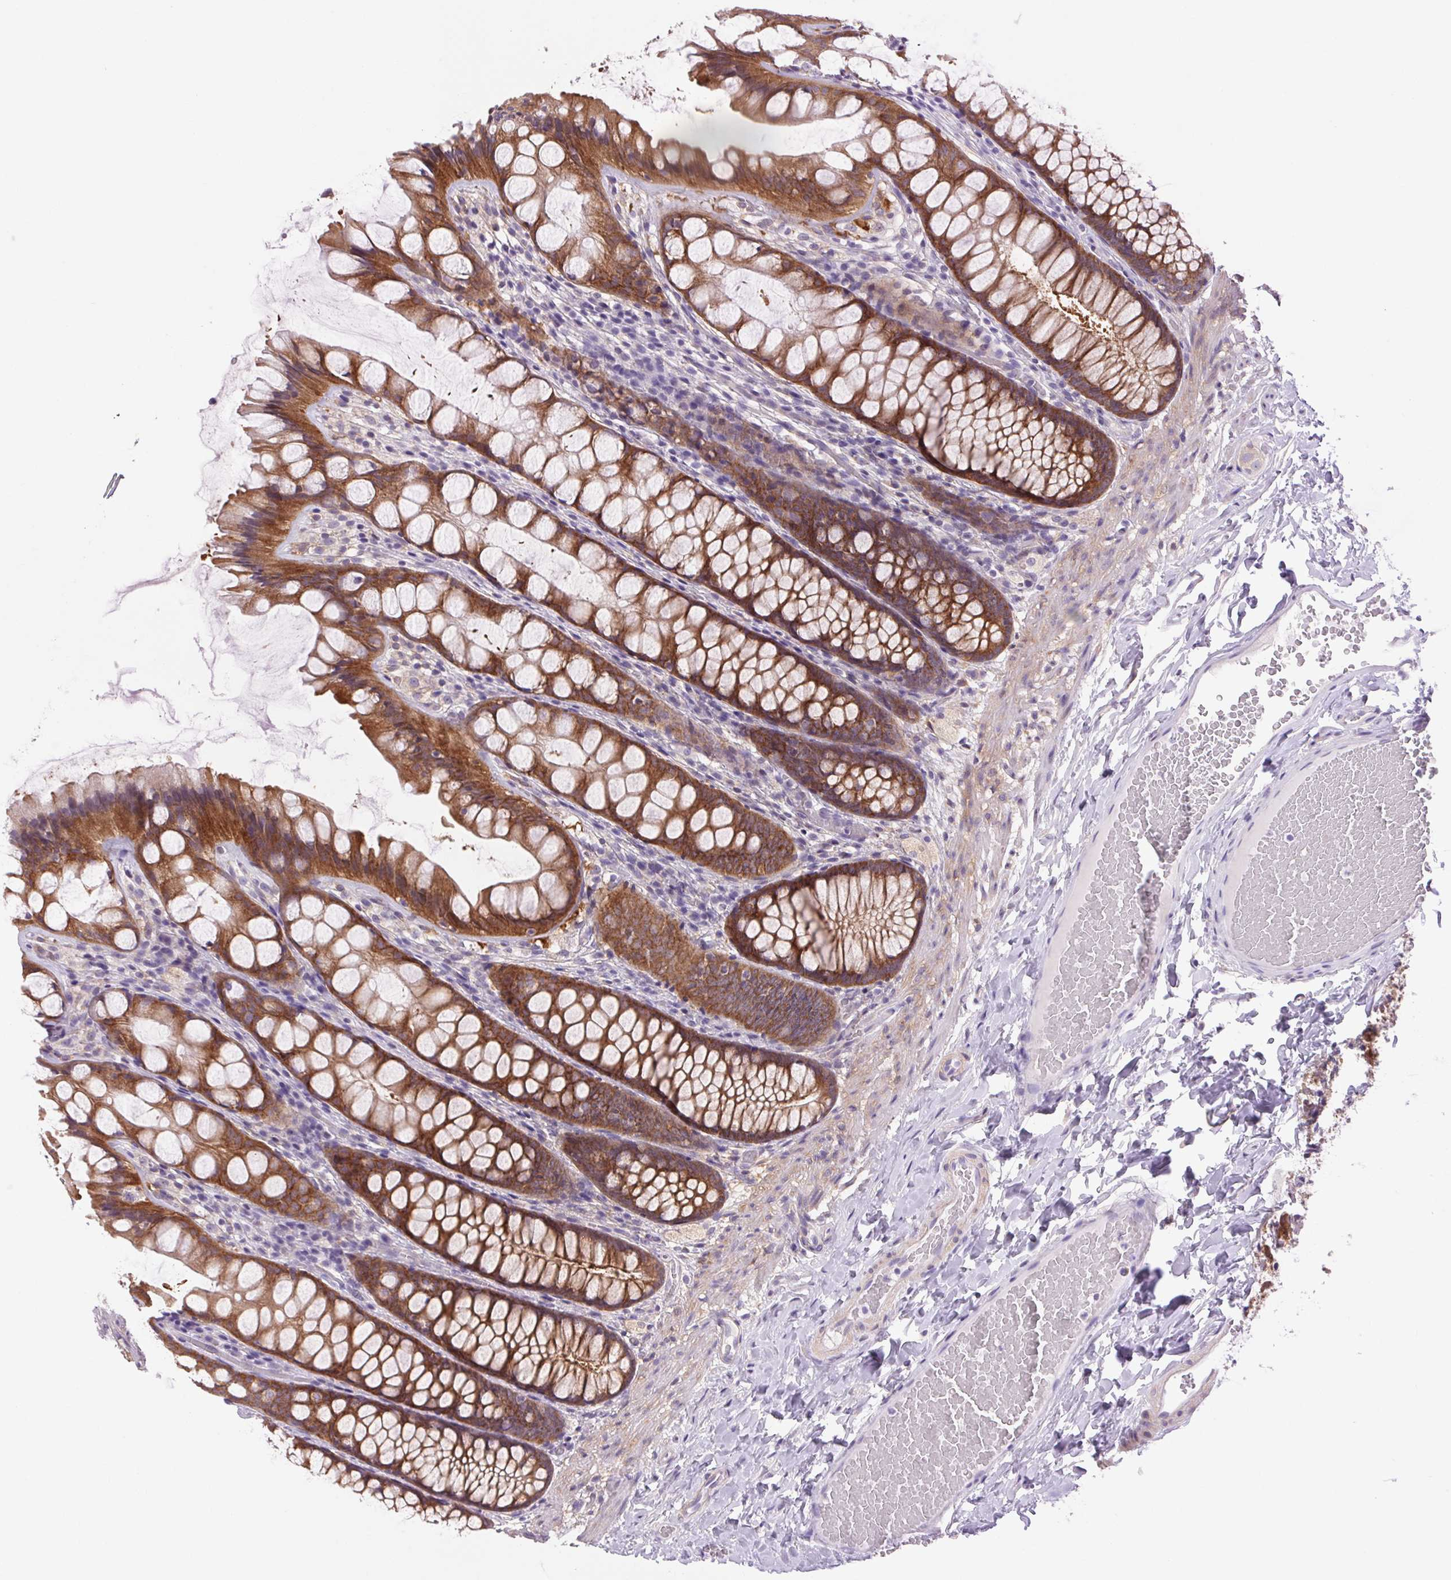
{"staining": {"intensity": "negative", "quantity": "none", "location": "none"}, "tissue": "colon", "cell_type": "Endothelial cells", "image_type": "normal", "snomed": [{"axis": "morphology", "description": "Normal tissue, NOS"}, {"axis": "topography", "description": "Colon"}], "caption": "A micrograph of human colon is negative for staining in endothelial cells. The staining was performed using DAB to visualize the protein expression in brown, while the nuclei were stained in blue with hematoxylin (Magnification: 20x).", "gene": "SOWAHC", "patient": {"sex": "male", "age": 47}}